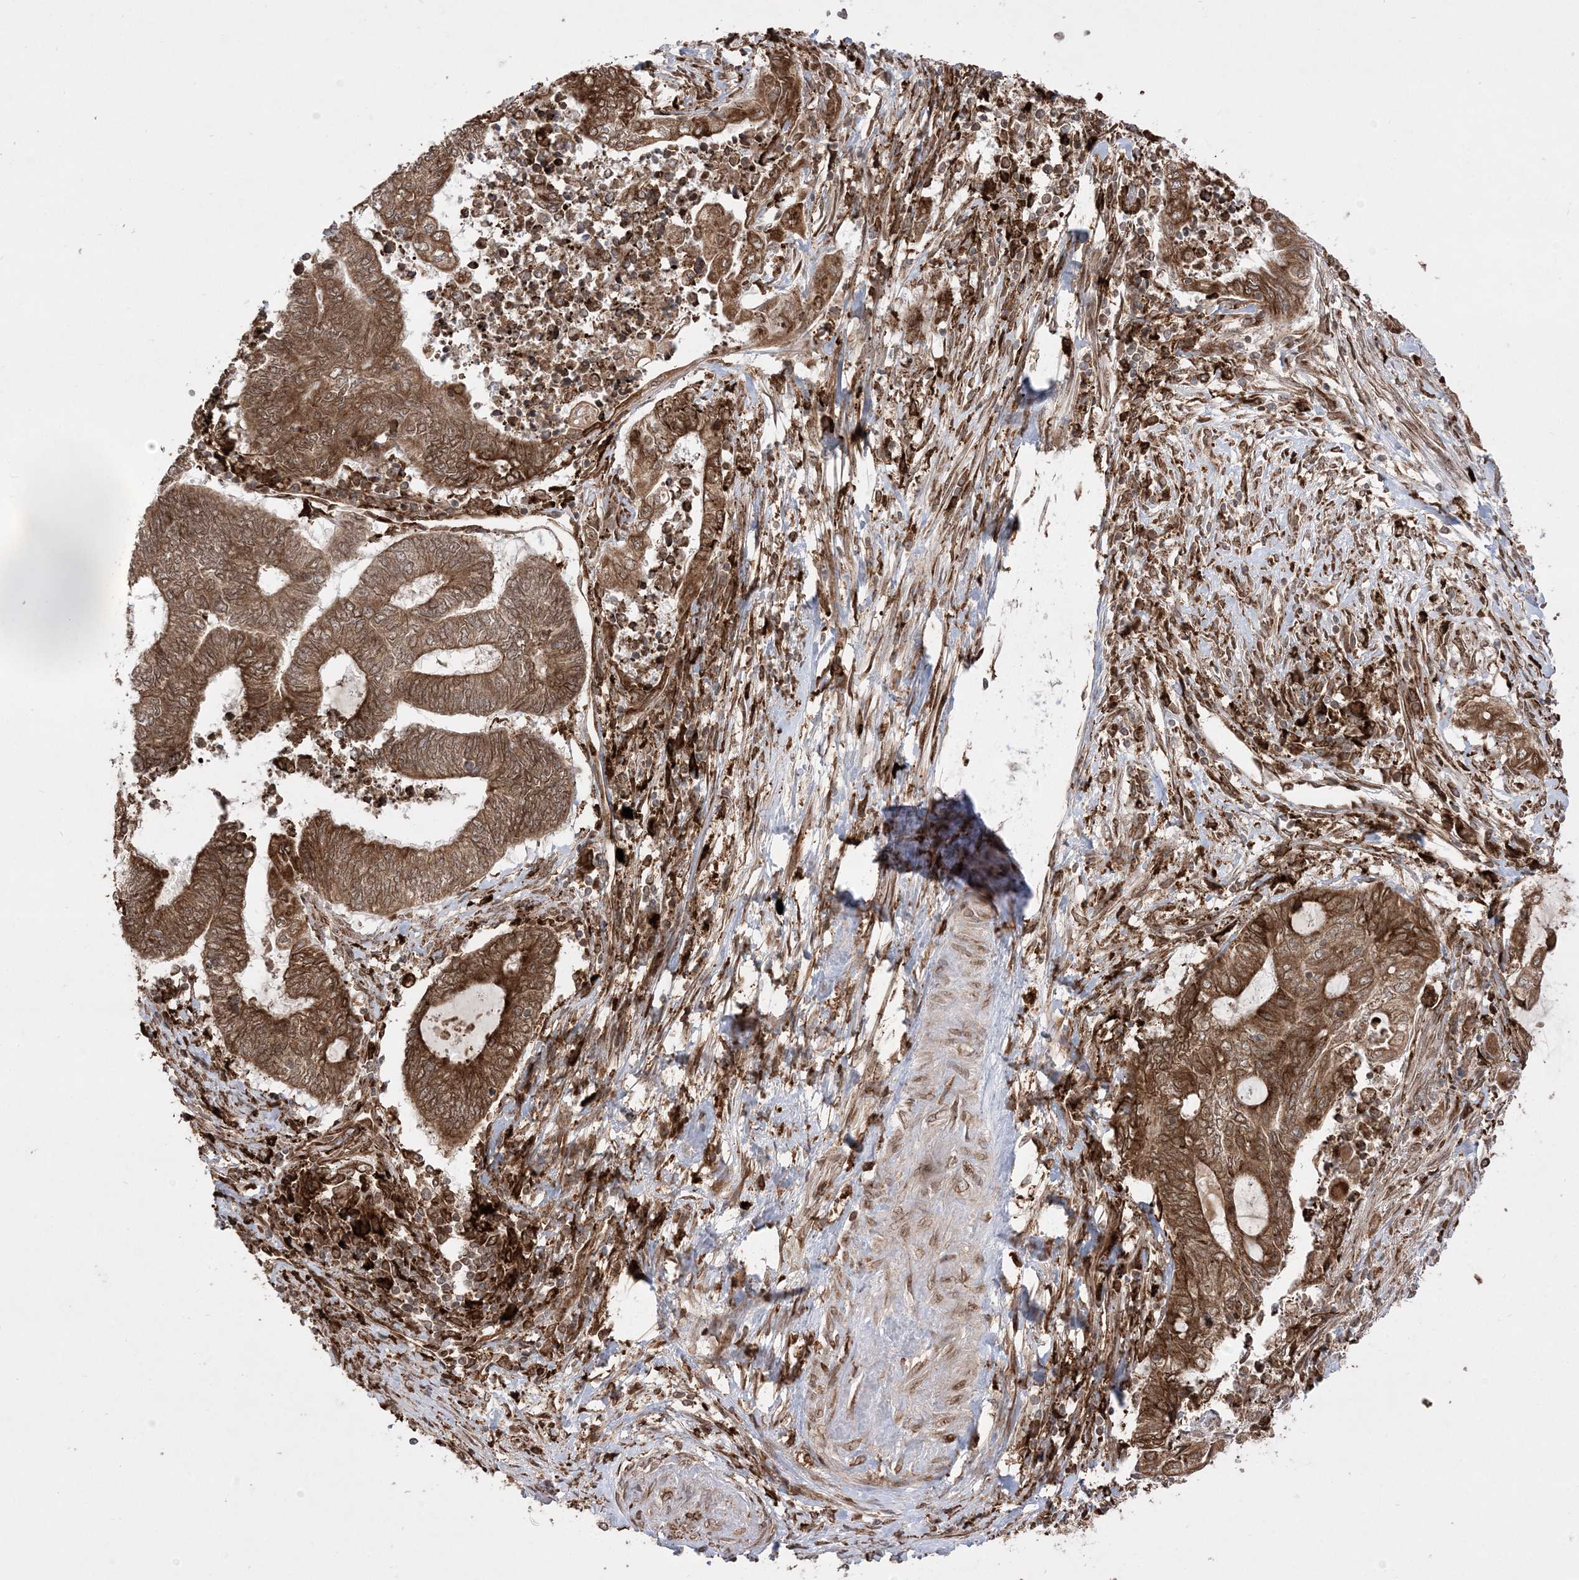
{"staining": {"intensity": "moderate", "quantity": ">75%", "location": "cytoplasmic/membranous,nuclear"}, "tissue": "endometrial cancer", "cell_type": "Tumor cells", "image_type": "cancer", "snomed": [{"axis": "morphology", "description": "Adenocarcinoma, NOS"}, {"axis": "topography", "description": "Uterus"}, {"axis": "topography", "description": "Endometrium"}], "caption": "DAB immunohistochemical staining of endometrial cancer exhibits moderate cytoplasmic/membranous and nuclear protein positivity in about >75% of tumor cells.", "gene": "EPC2", "patient": {"sex": "female", "age": 70}}